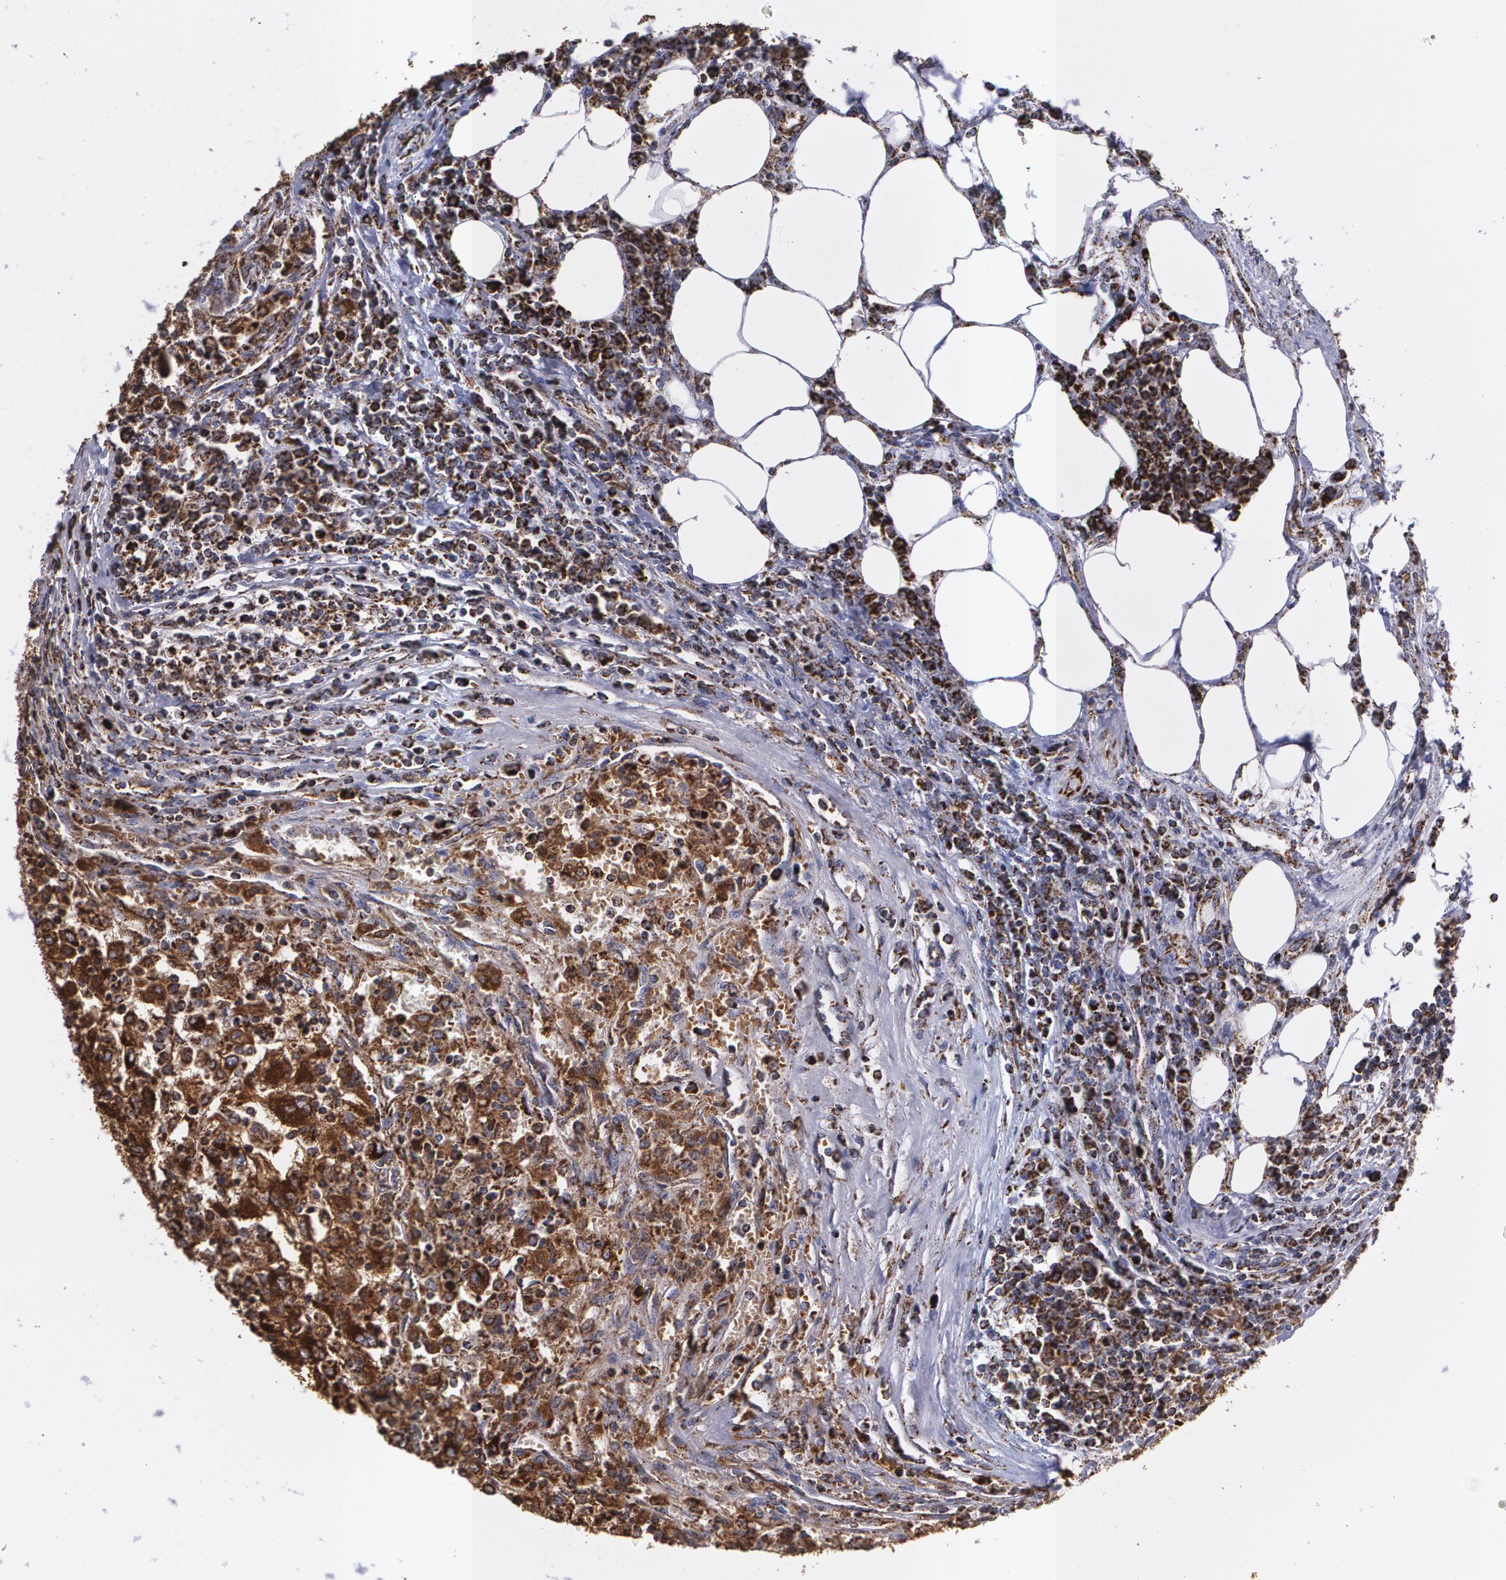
{"staining": {"intensity": "strong", "quantity": ">75%", "location": "cytoplasmic/membranous"}, "tissue": "renal cancer", "cell_type": "Tumor cells", "image_type": "cancer", "snomed": [{"axis": "morphology", "description": "Normal tissue, NOS"}, {"axis": "morphology", "description": "Adenocarcinoma, NOS"}, {"axis": "topography", "description": "Kidney"}], "caption": "Protein staining exhibits strong cytoplasmic/membranous staining in about >75% of tumor cells in renal cancer (adenocarcinoma).", "gene": "HSPD1", "patient": {"sex": "male", "age": 71}}